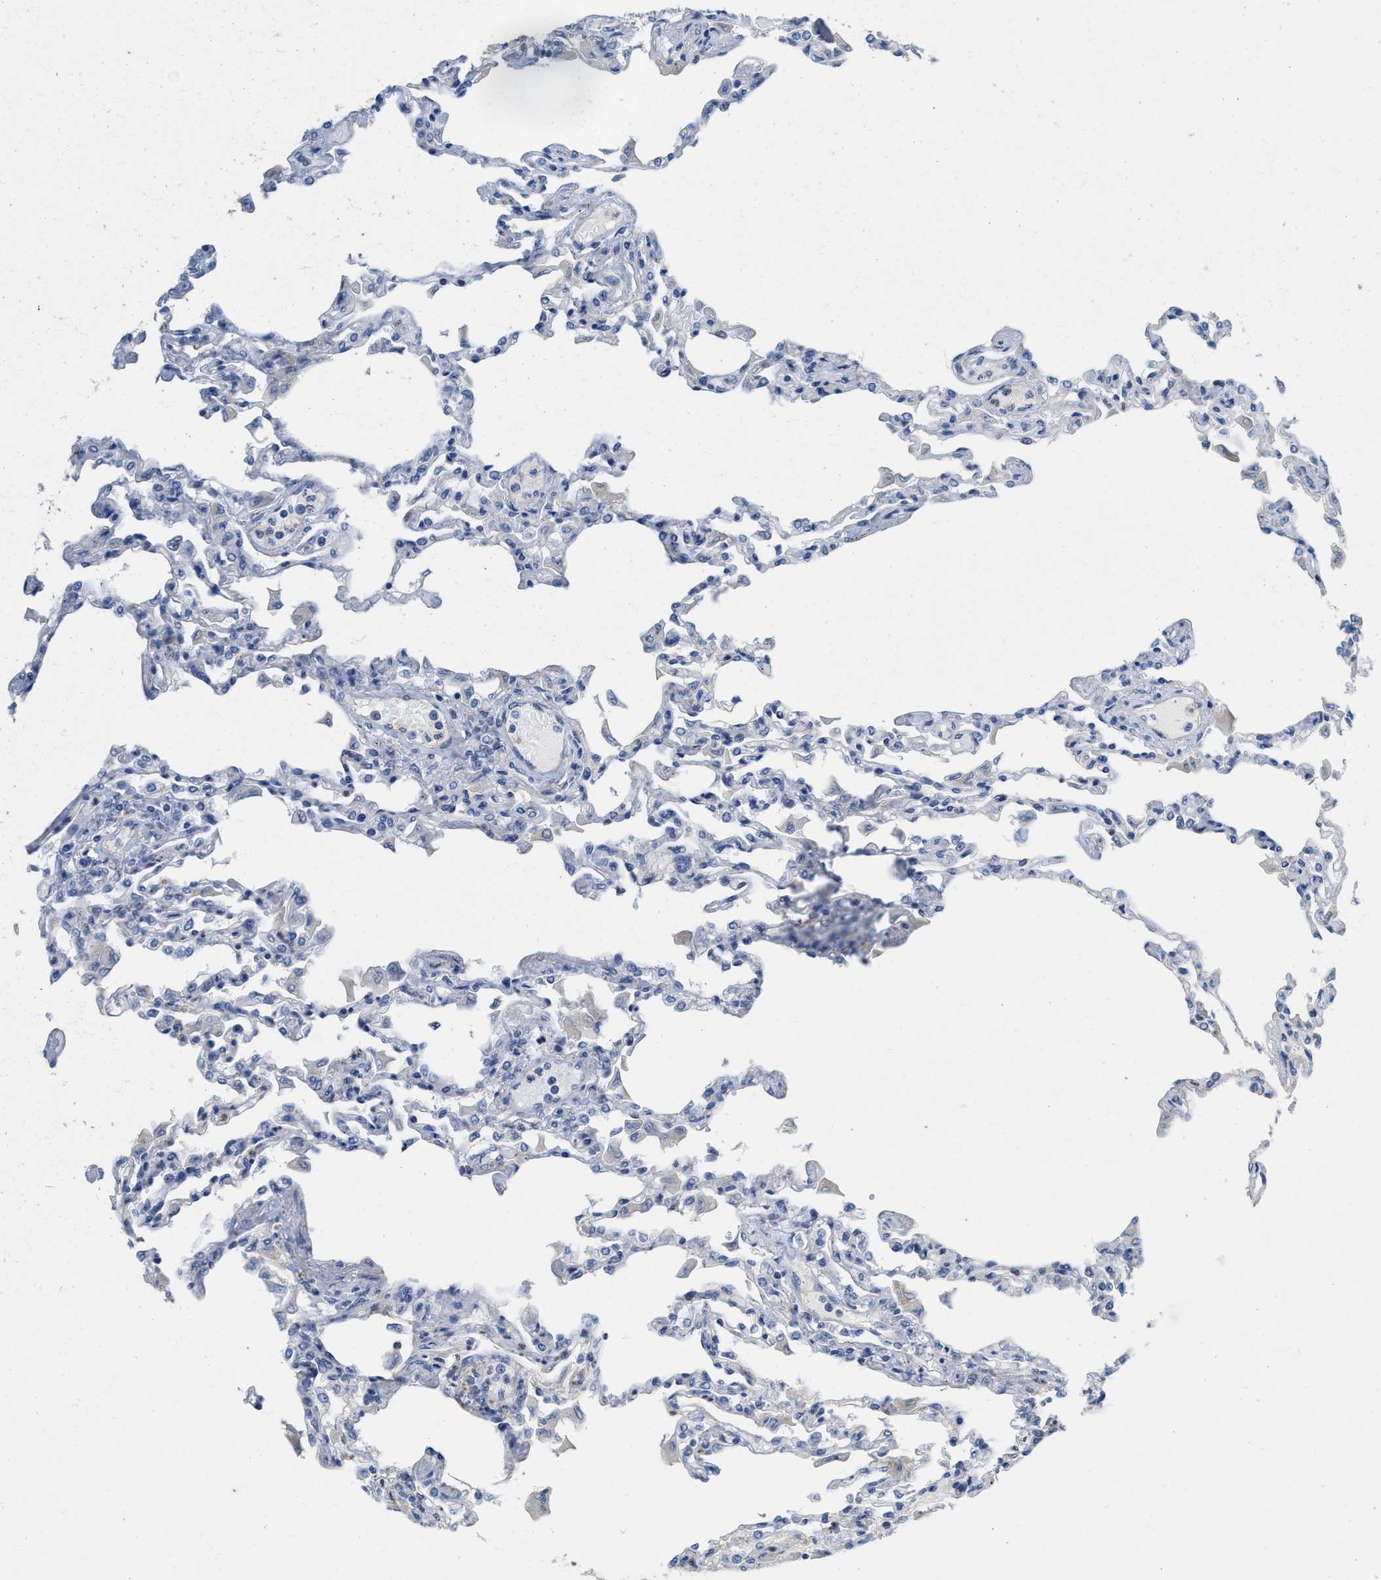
{"staining": {"intensity": "negative", "quantity": "none", "location": "none"}, "tissue": "lung", "cell_type": "Alveolar cells", "image_type": "normal", "snomed": [{"axis": "morphology", "description": "Normal tissue, NOS"}, {"axis": "topography", "description": "Bronchus"}, {"axis": "topography", "description": "Lung"}], "caption": "An IHC image of unremarkable lung is shown. There is no staining in alveolar cells of lung.", "gene": "CPA2", "patient": {"sex": "female", "age": 49}}